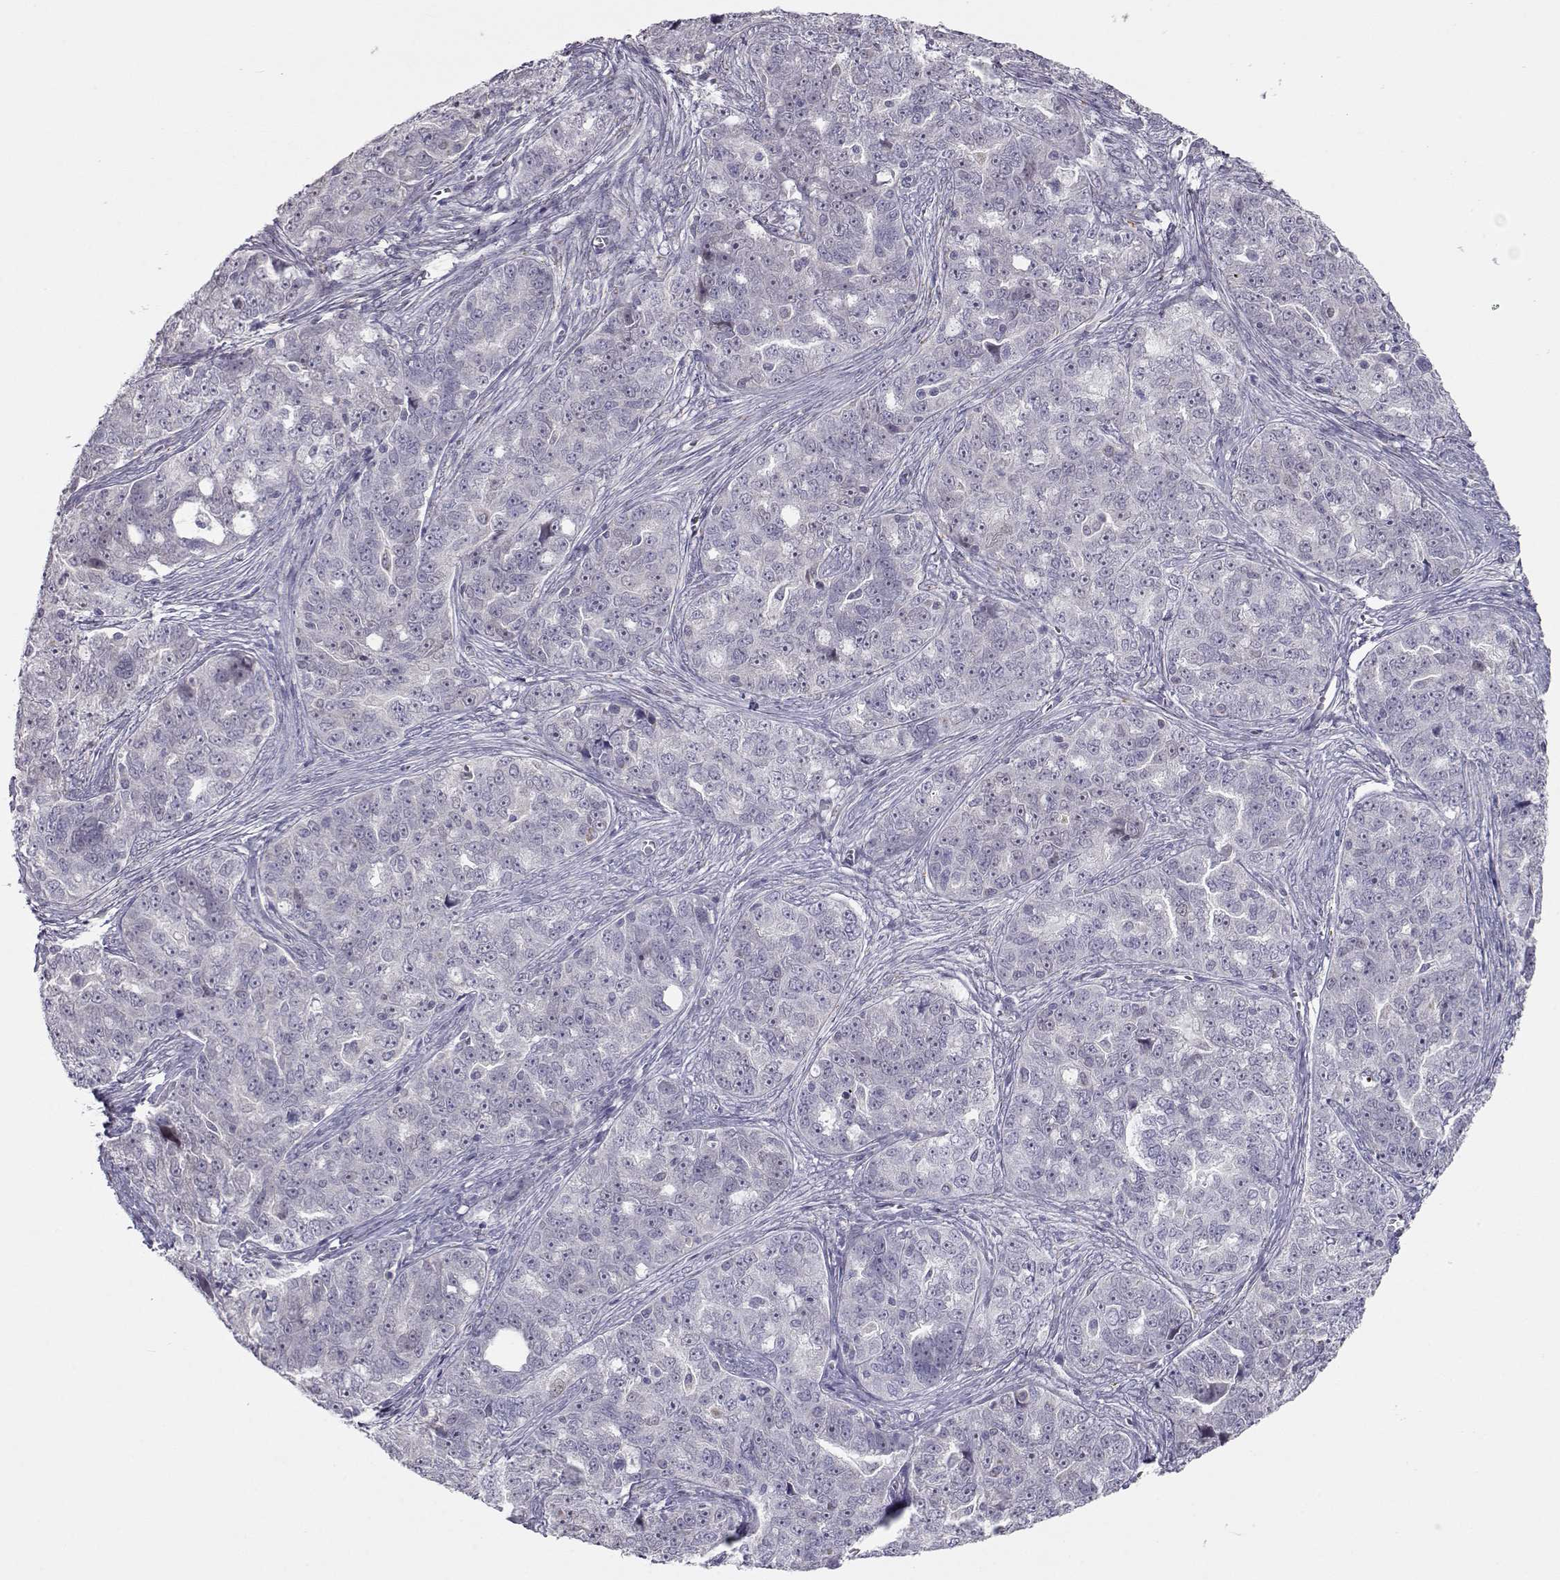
{"staining": {"intensity": "negative", "quantity": "none", "location": "none"}, "tissue": "ovarian cancer", "cell_type": "Tumor cells", "image_type": "cancer", "snomed": [{"axis": "morphology", "description": "Cystadenocarcinoma, serous, NOS"}, {"axis": "topography", "description": "Ovary"}], "caption": "The micrograph exhibits no significant expression in tumor cells of serous cystadenocarcinoma (ovarian).", "gene": "NPVF", "patient": {"sex": "female", "age": 51}}